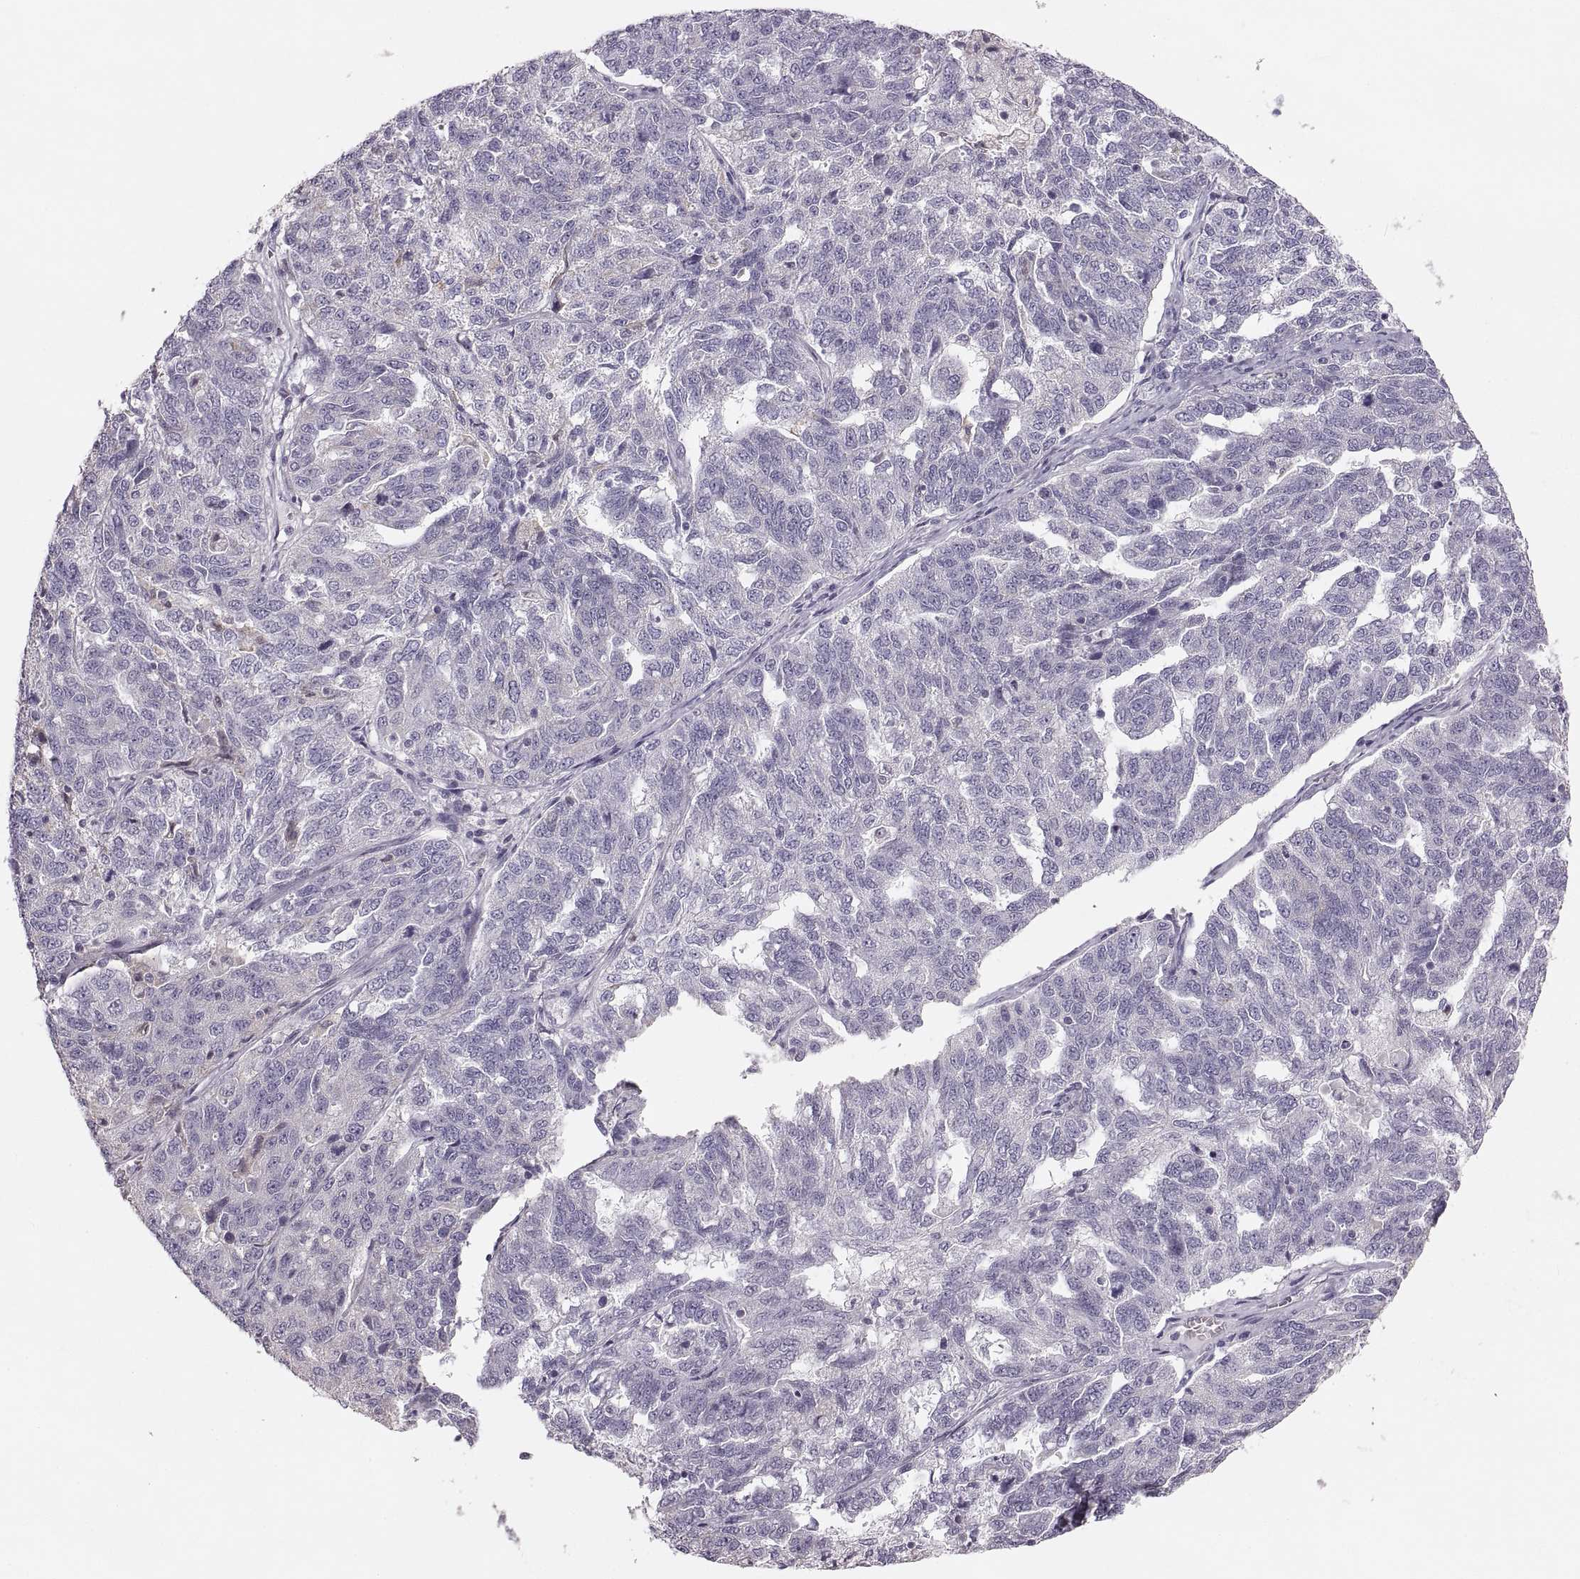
{"staining": {"intensity": "negative", "quantity": "none", "location": "none"}, "tissue": "ovarian cancer", "cell_type": "Tumor cells", "image_type": "cancer", "snomed": [{"axis": "morphology", "description": "Cystadenocarcinoma, serous, NOS"}, {"axis": "topography", "description": "Ovary"}], "caption": "This is a micrograph of immunohistochemistry staining of serous cystadenocarcinoma (ovarian), which shows no positivity in tumor cells.", "gene": "RUNDC3A", "patient": {"sex": "female", "age": 71}}